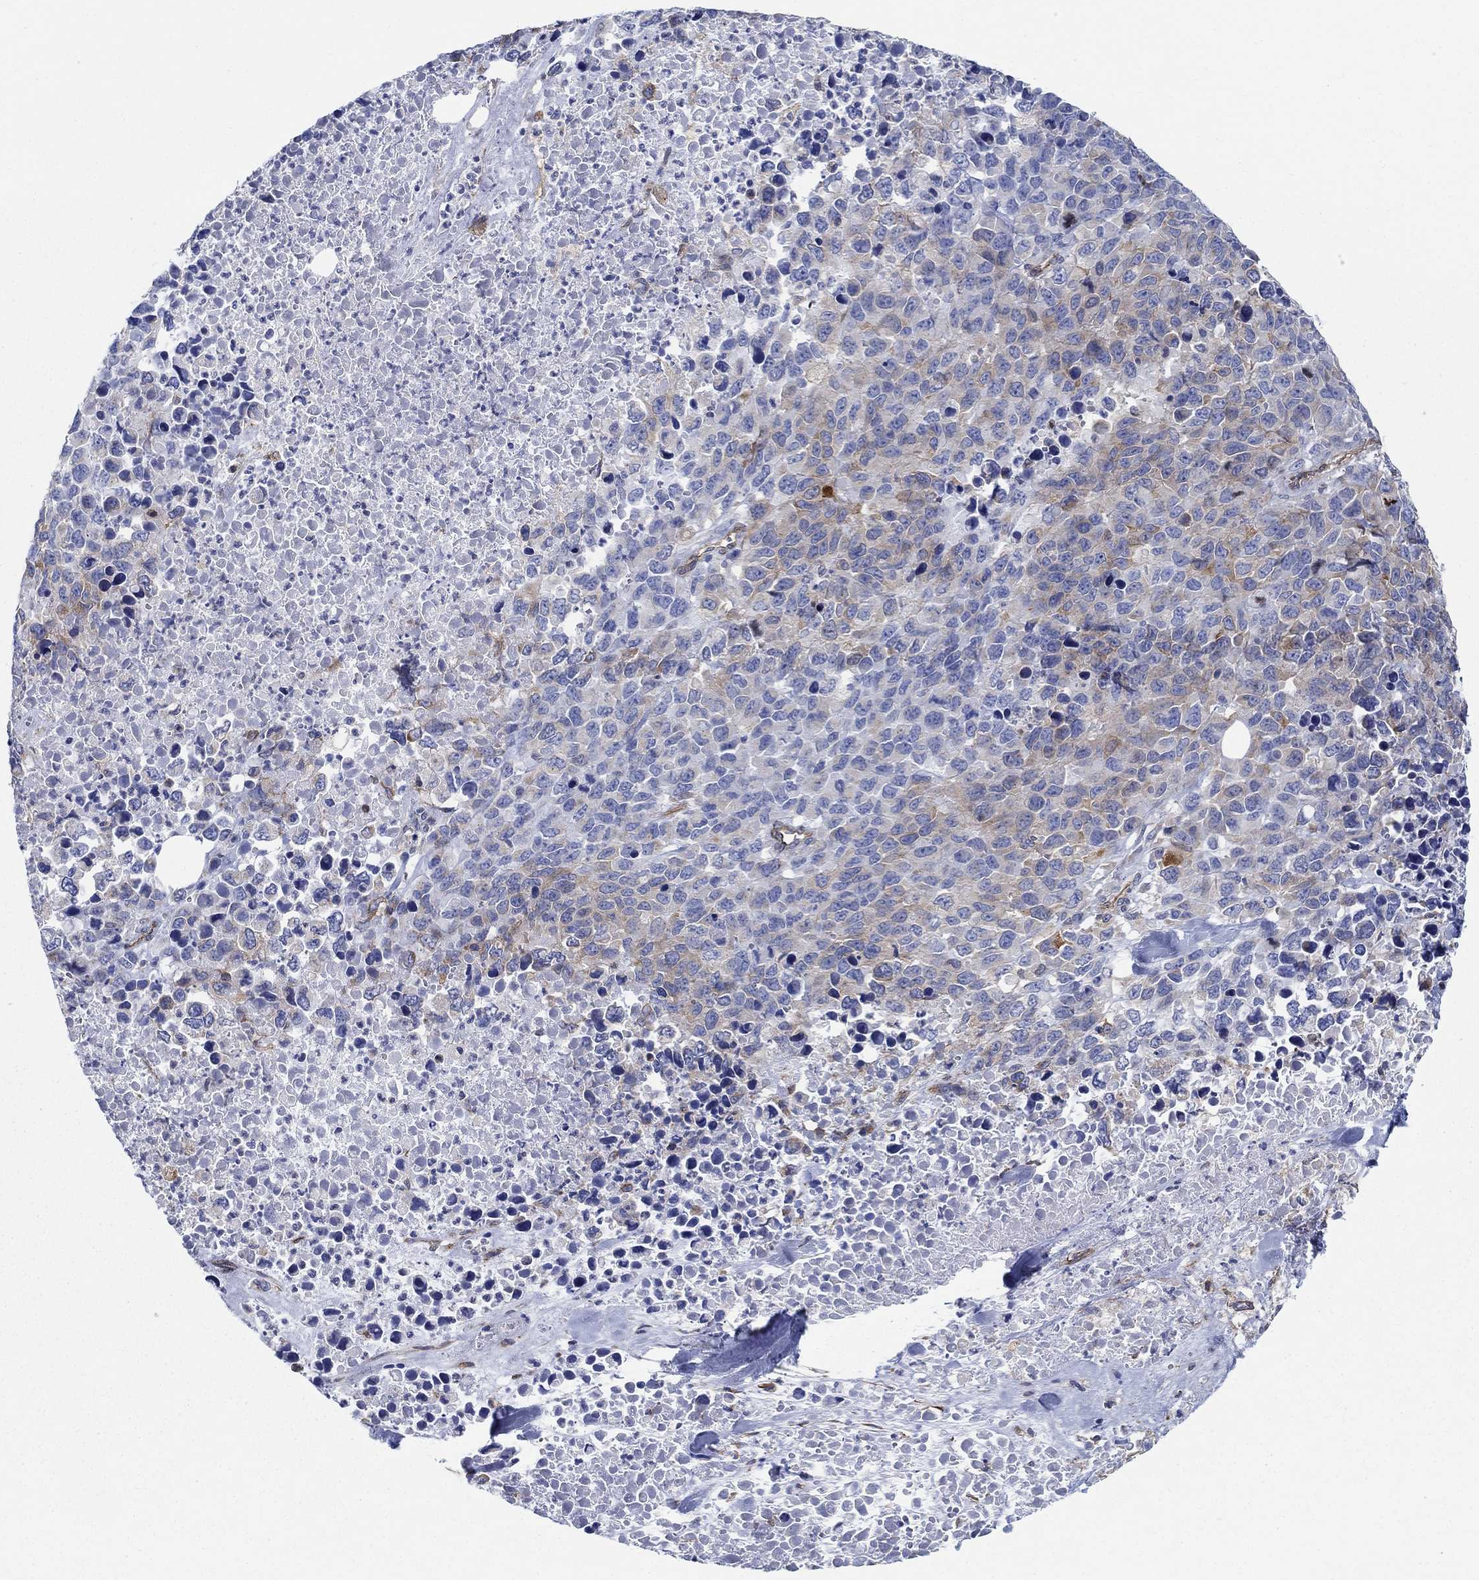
{"staining": {"intensity": "moderate", "quantity": "<25%", "location": "cytoplasmic/membranous"}, "tissue": "melanoma", "cell_type": "Tumor cells", "image_type": "cancer", "snomed": [{"axis": "morphology", "description": "Malignant melanoma, Metastatic site"}, {"axis": "topography", "description": "Skin"}], "caption": "Malignant melanoma (metastatic site) tissue reveals moderate cytoplasmic/membranous expression in approximately <25% of tumor cells, visualized by immunohistochemistry. (Stains: DAB (3,3'-diaminobenzidine) in brown, nuclei in blue, Microscopy: brightfield microscopy at high magnification).", "gene": "FMN1", "patient": {"sex": "male", "age": 84}}